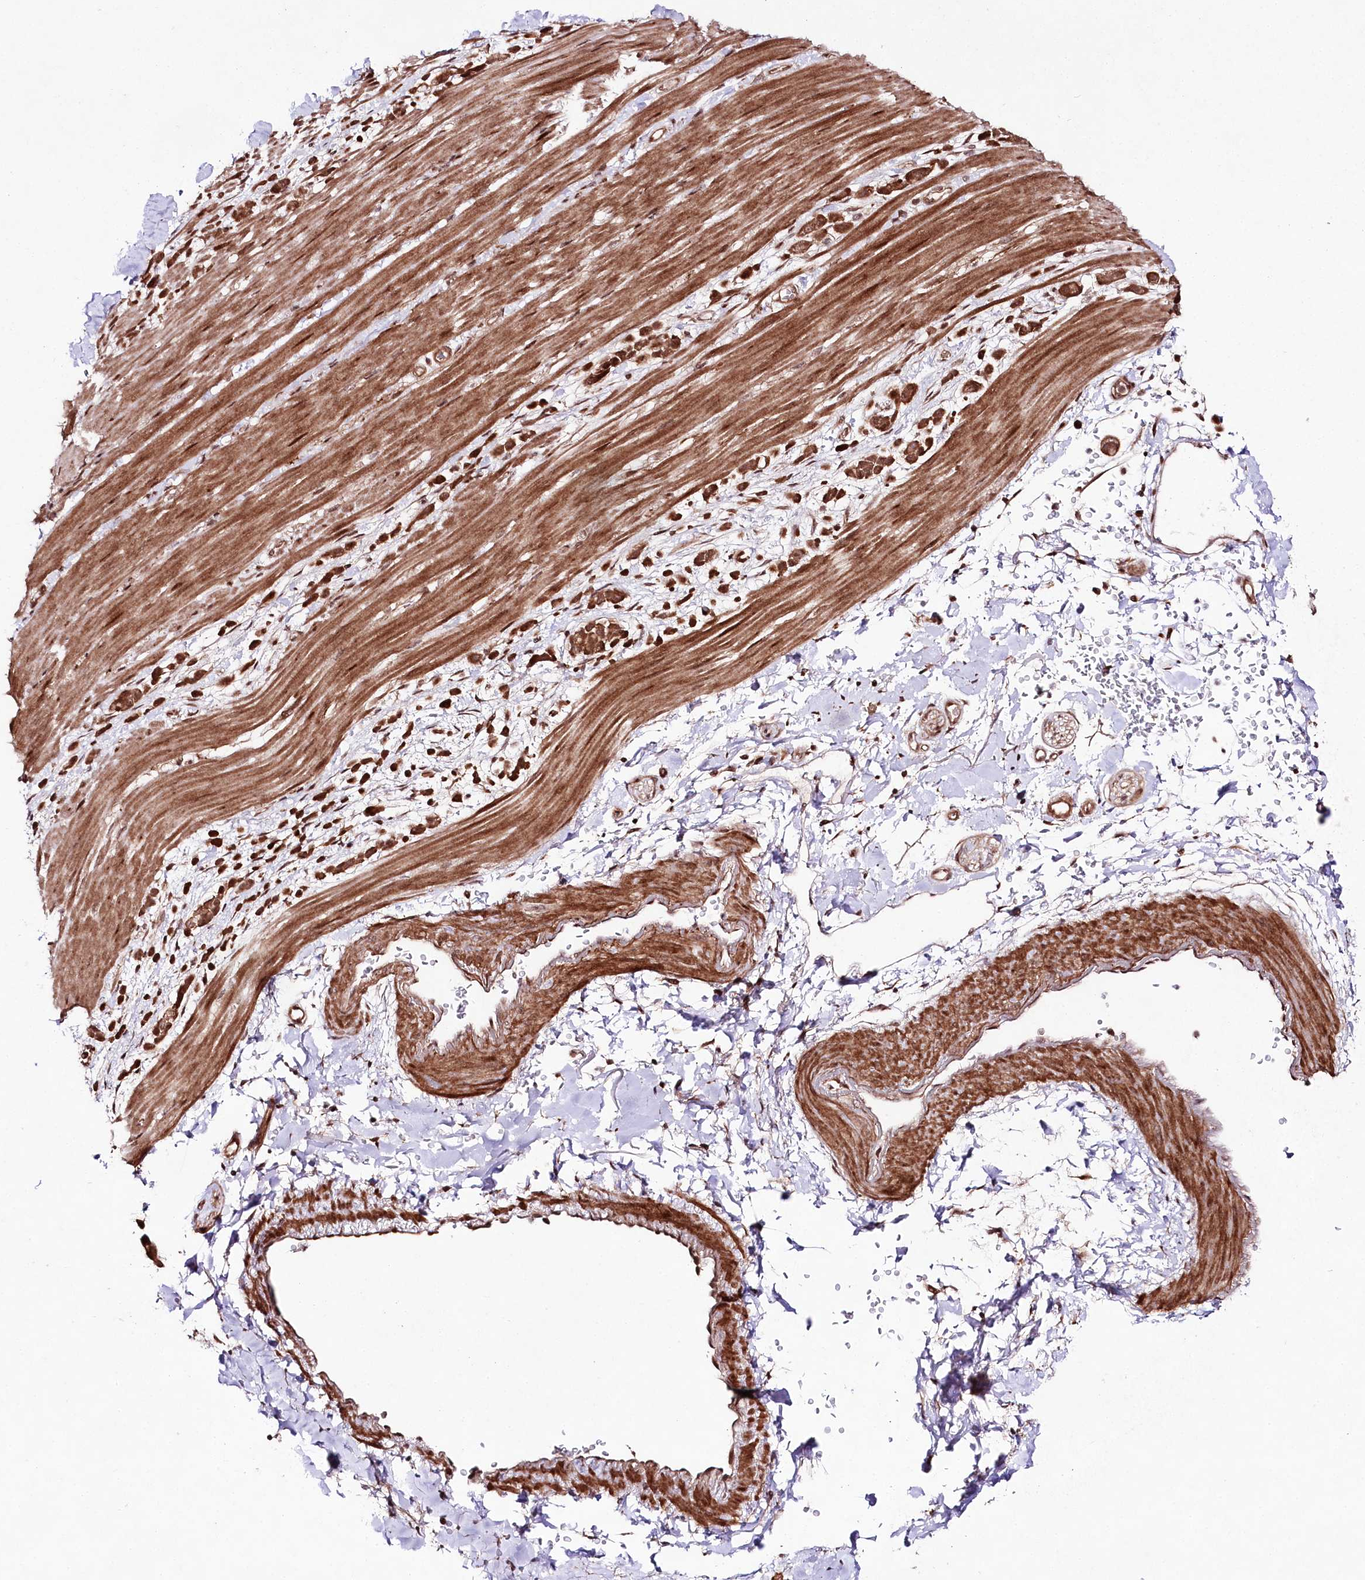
{"staining": {"intensity": "strong", "quantity": ">75%", "location": "cytoplasmic/membranous"}, "tissue": "pancreatic cancer", "cell_type": "Tumor cells", "image_type": "cancer", "snomed": [{"axis": "morphology", "description": "Normal tissue, NOS"}, {"axis": "morphology", "description": "Adenocarcinoma, NOS"}, {"axis": "topography", "description": "Pancreas"}], "caption": "Adenocarcinoma (pancreatic) stained with immunohistochemistry (IHC) displays strong cytoplasmic/membranous staining in approximately >75% of tumor cells.", "gene": "PHLDB1", "patient": {"sex": "female", "age": 64}}